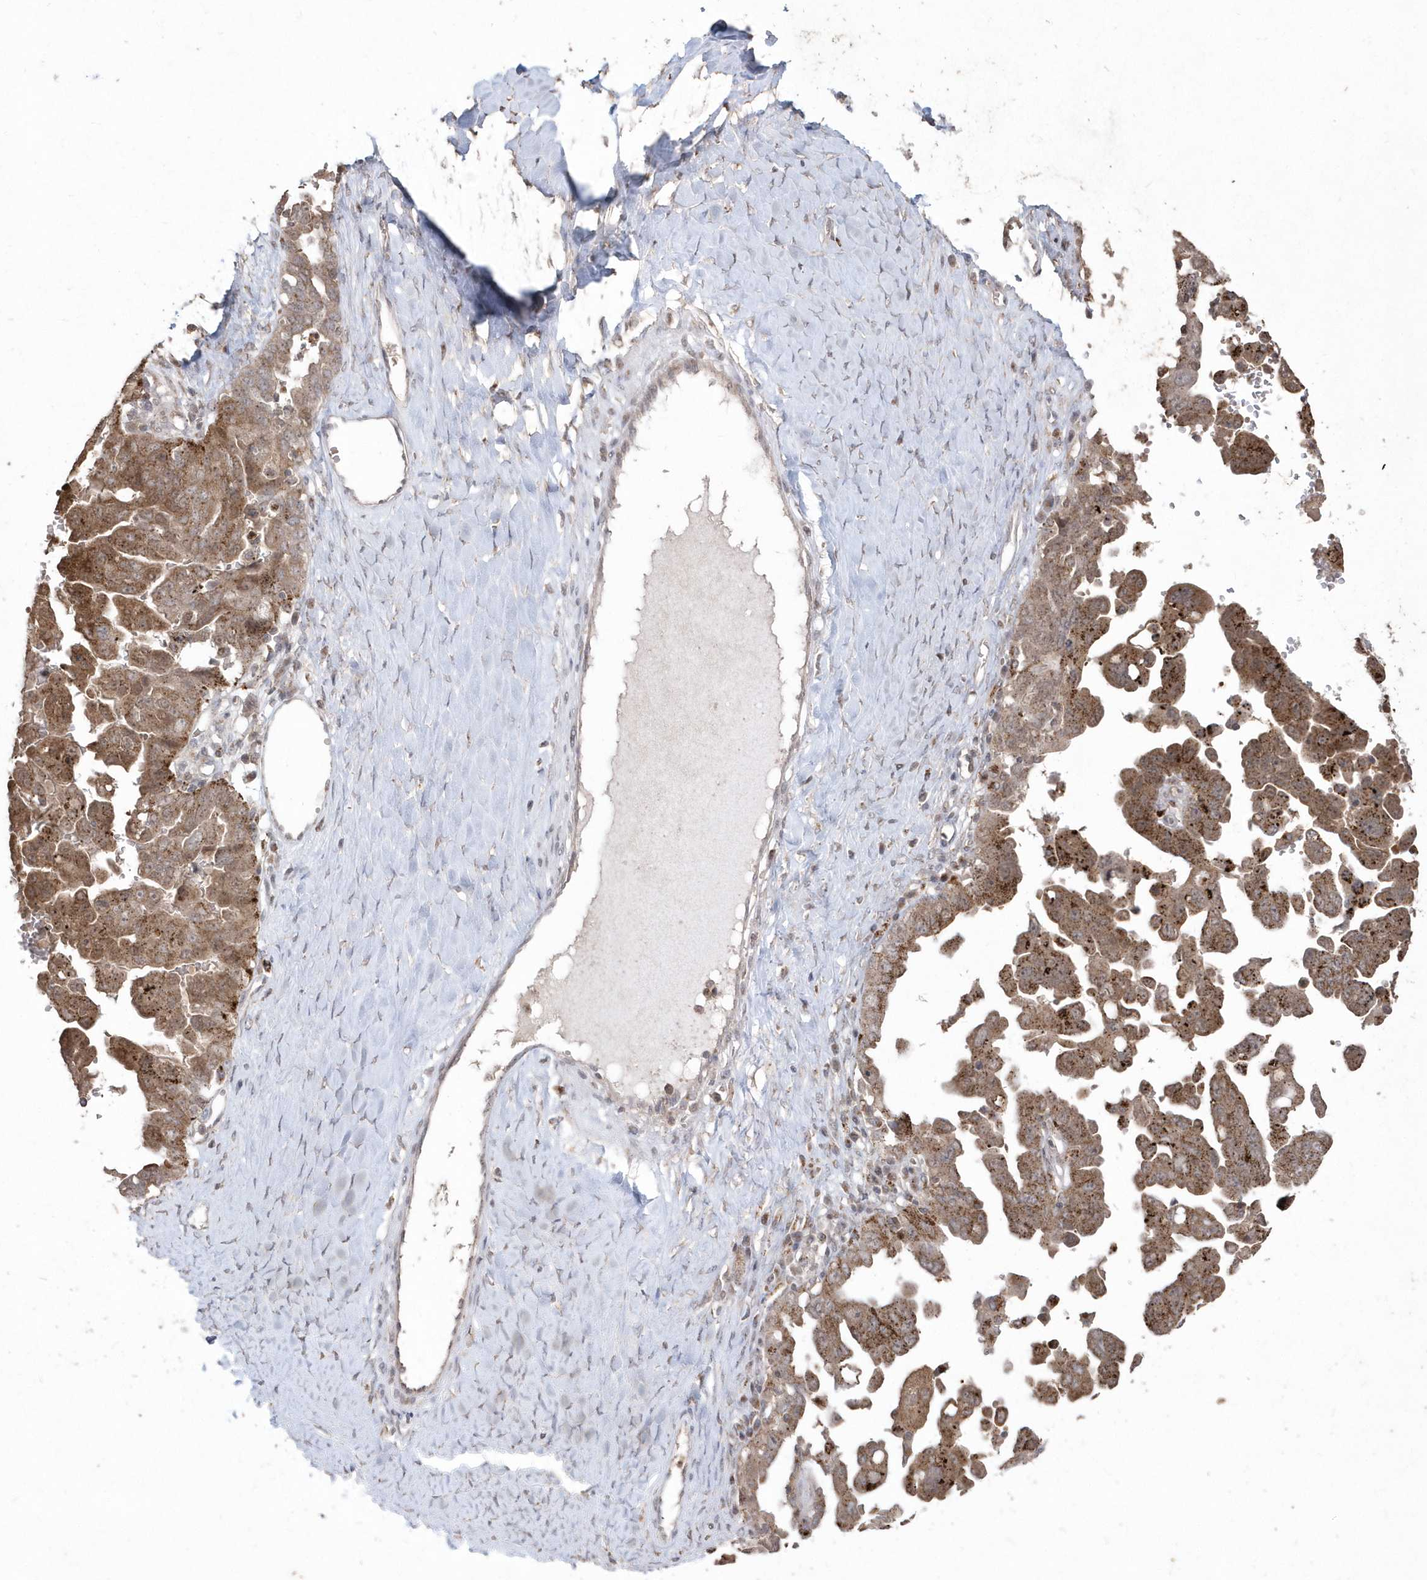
{"staining": {"intensity": "moderate", "quantity": ">75%", "location": "cytoplasmic/membranous"}, "tissue": "ovarian cancer", "cell_type": "Tumor cells", "image_type": "cancer", "snomed": [{"axis": "morphology", "description": "Carcinoma, endometroid"}, {"axis": "topography", "description": "Ovary"}], "caption": "The immunohistochemical stain highlights moderate cytoplasmic/membranous expression in tumor cells of endometroid carcinoma (ovarian) tissue.", "gene": "GEMIN6", "patient": {"sex": "female", "age": 62}}